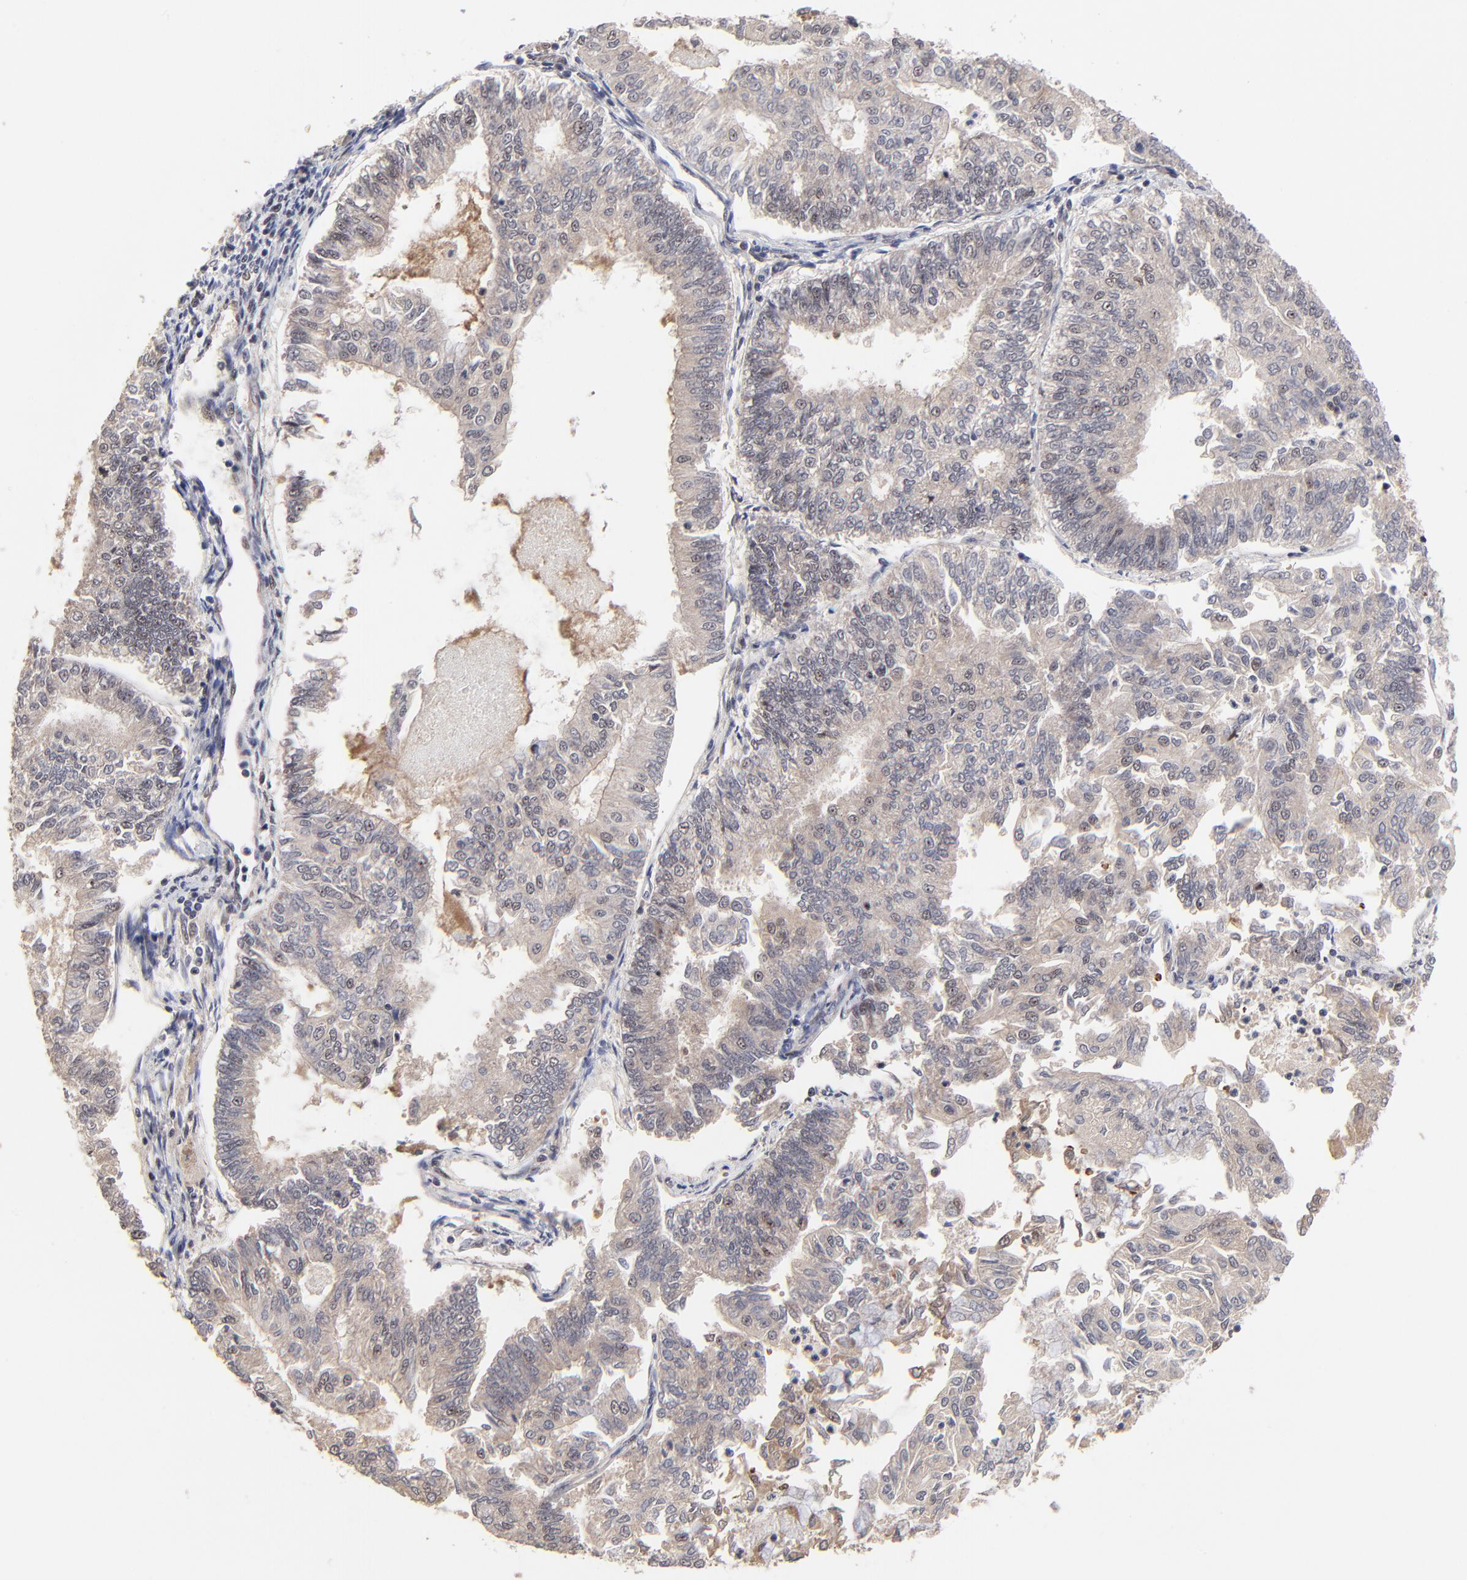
{"staining": {"intensity": "weak", "quantity": ">75%", "location": "cytoplasmic/membranous"}, "tissue": "endometrial cancer", "cell_type": "Tumor cells", "image_type": "cancer", "snomed": [{"axis": "morphology", "description": "Adenocarcinoma, NOS"}, {"axis": "topography", "description": "Endometrium"}], "caption": "Immunohistochemistry of human endometrial adenocarcinoma demonstrates low levels of weak cytoplasmic/membranous positivity in approximately >75% of tumor cells.", "gene": "FRMD8", "patient": {"sex": "female", "age": 59}}